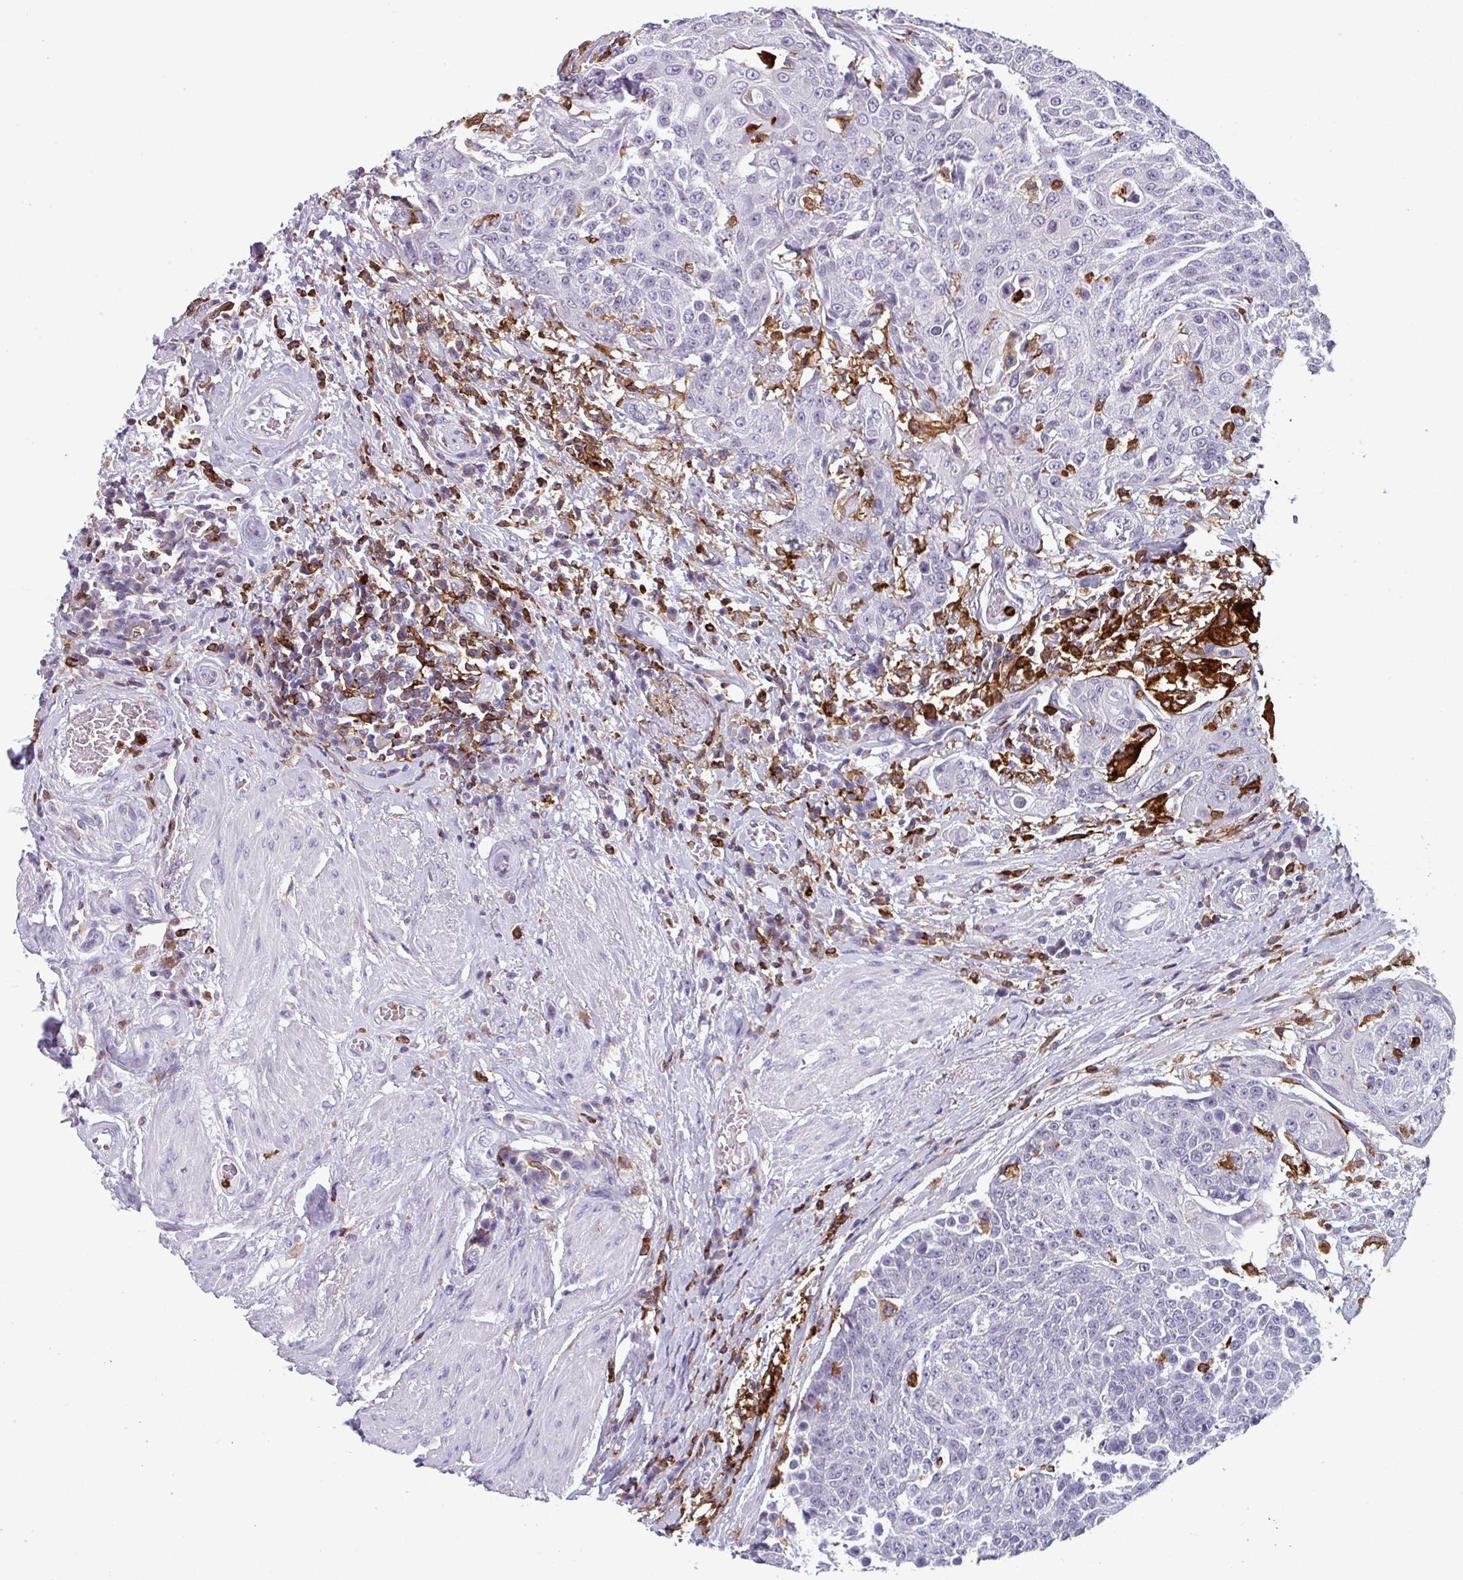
{"staining": {"intensity": "negative", "quantity": "none", "location": "none"}, "tissue": "urothelial cancer", "cell_type": "Tumor cells", "image_type": "cancer", "snomed": [{"axis": "morphology", "description": "Urothelial carcinoma, High grade"}, {"axis": "topography", "description": "Urinary bladder"}], "caption": "Tumor cells show no significant protein expression in urothelial cancer.", "gene": "EXOSC5", "patient": {"sex": "female", "age": 63}}